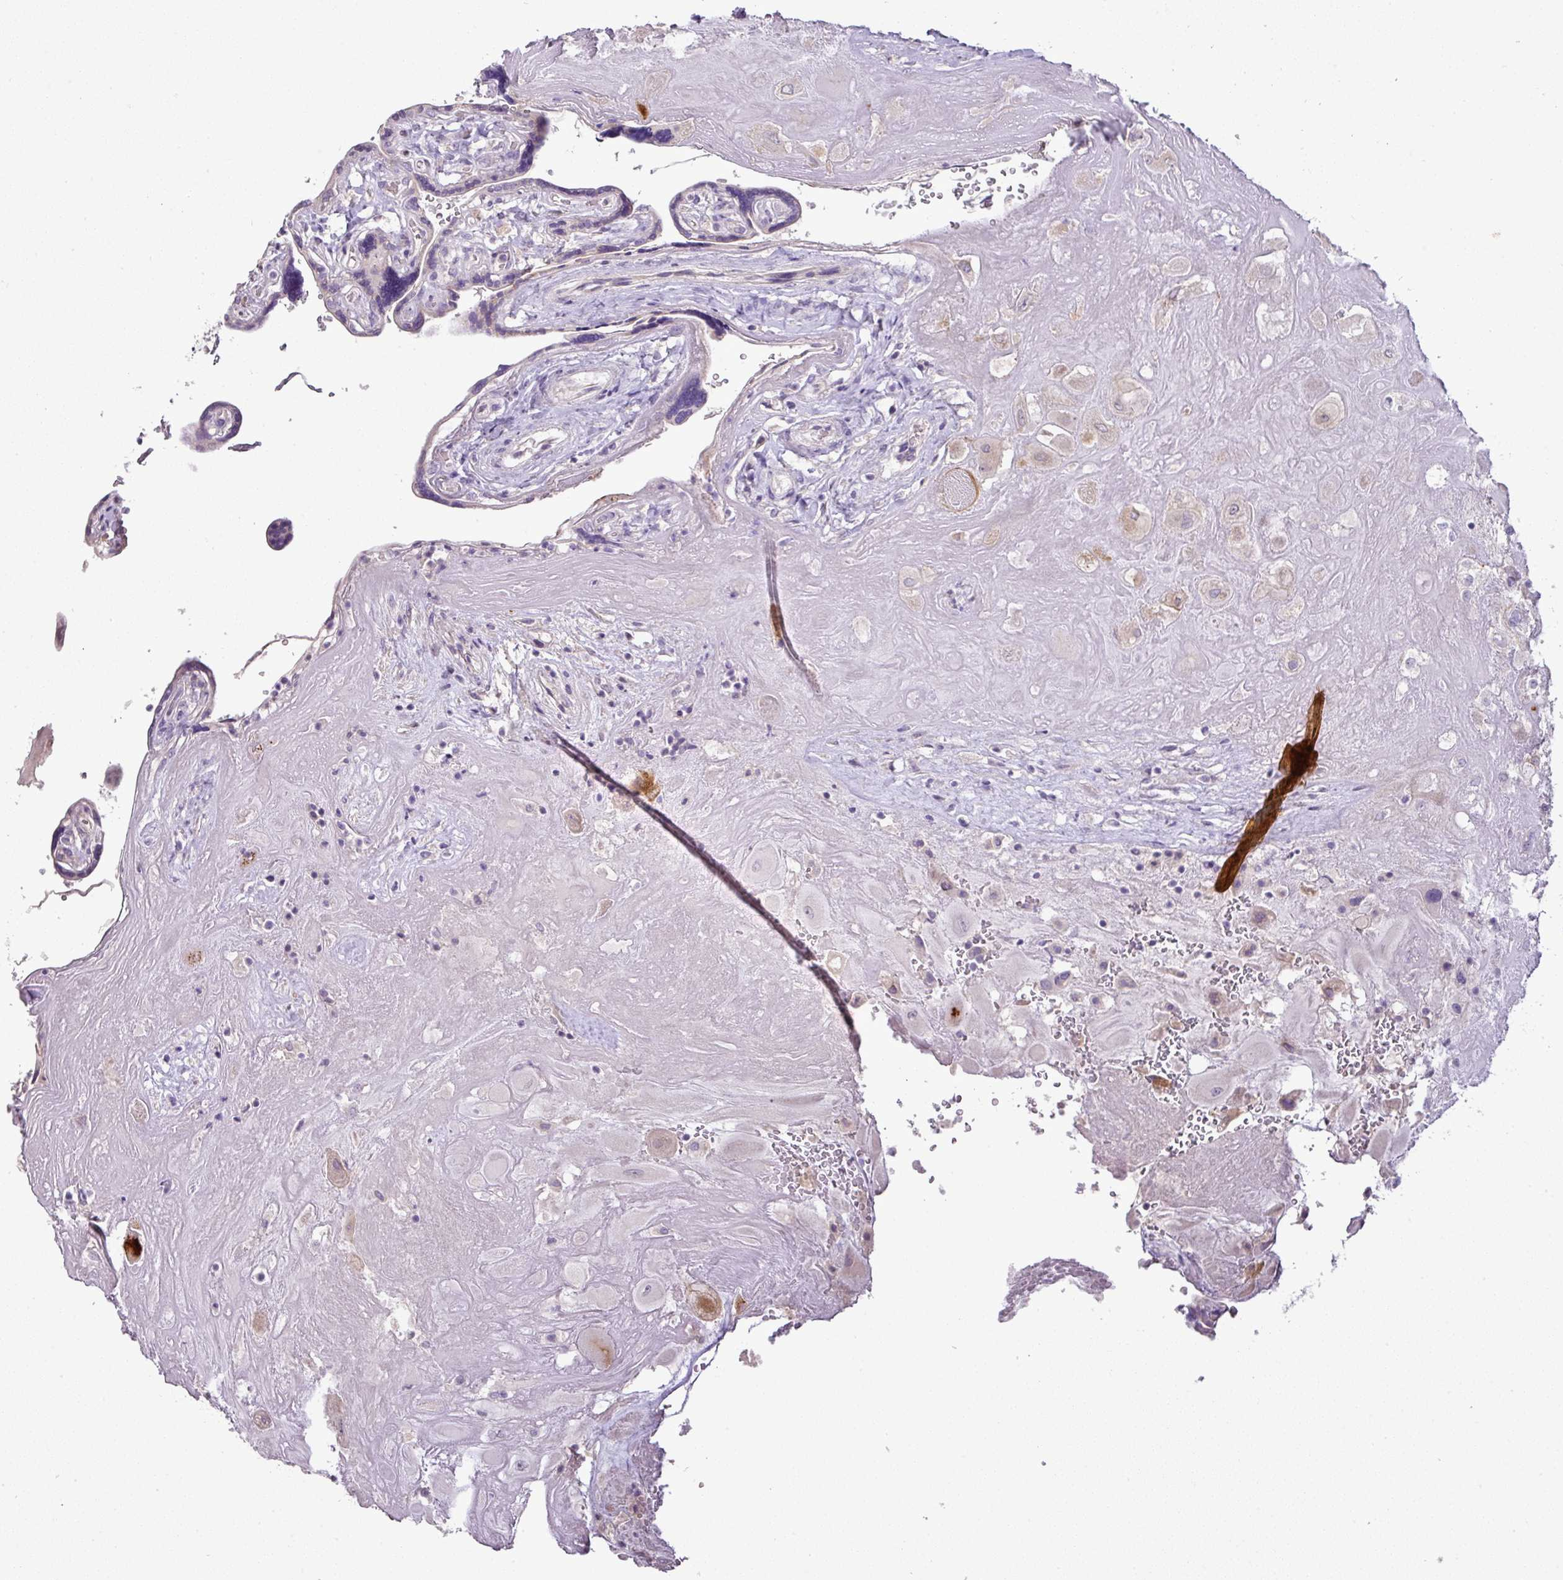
{"staining": {"intensity": "weak", "quantity": "<25%", "location": "cytoplasmic/membranous"}, "tissue": "placenta", "cell_type": "Decidual cells", "image_type": "normal", "snomed": [{"axis": "morphology", "description": "Normal tissue, NOS"}, {"axis": "topography", "description": "Placenta"}], "caption": "Immunohistochemistry (IHC) of benign placenta exhibits no expression in decidual cells.", "gene": "BRINP2", "patient": {"sex": "female", "age": 32}}